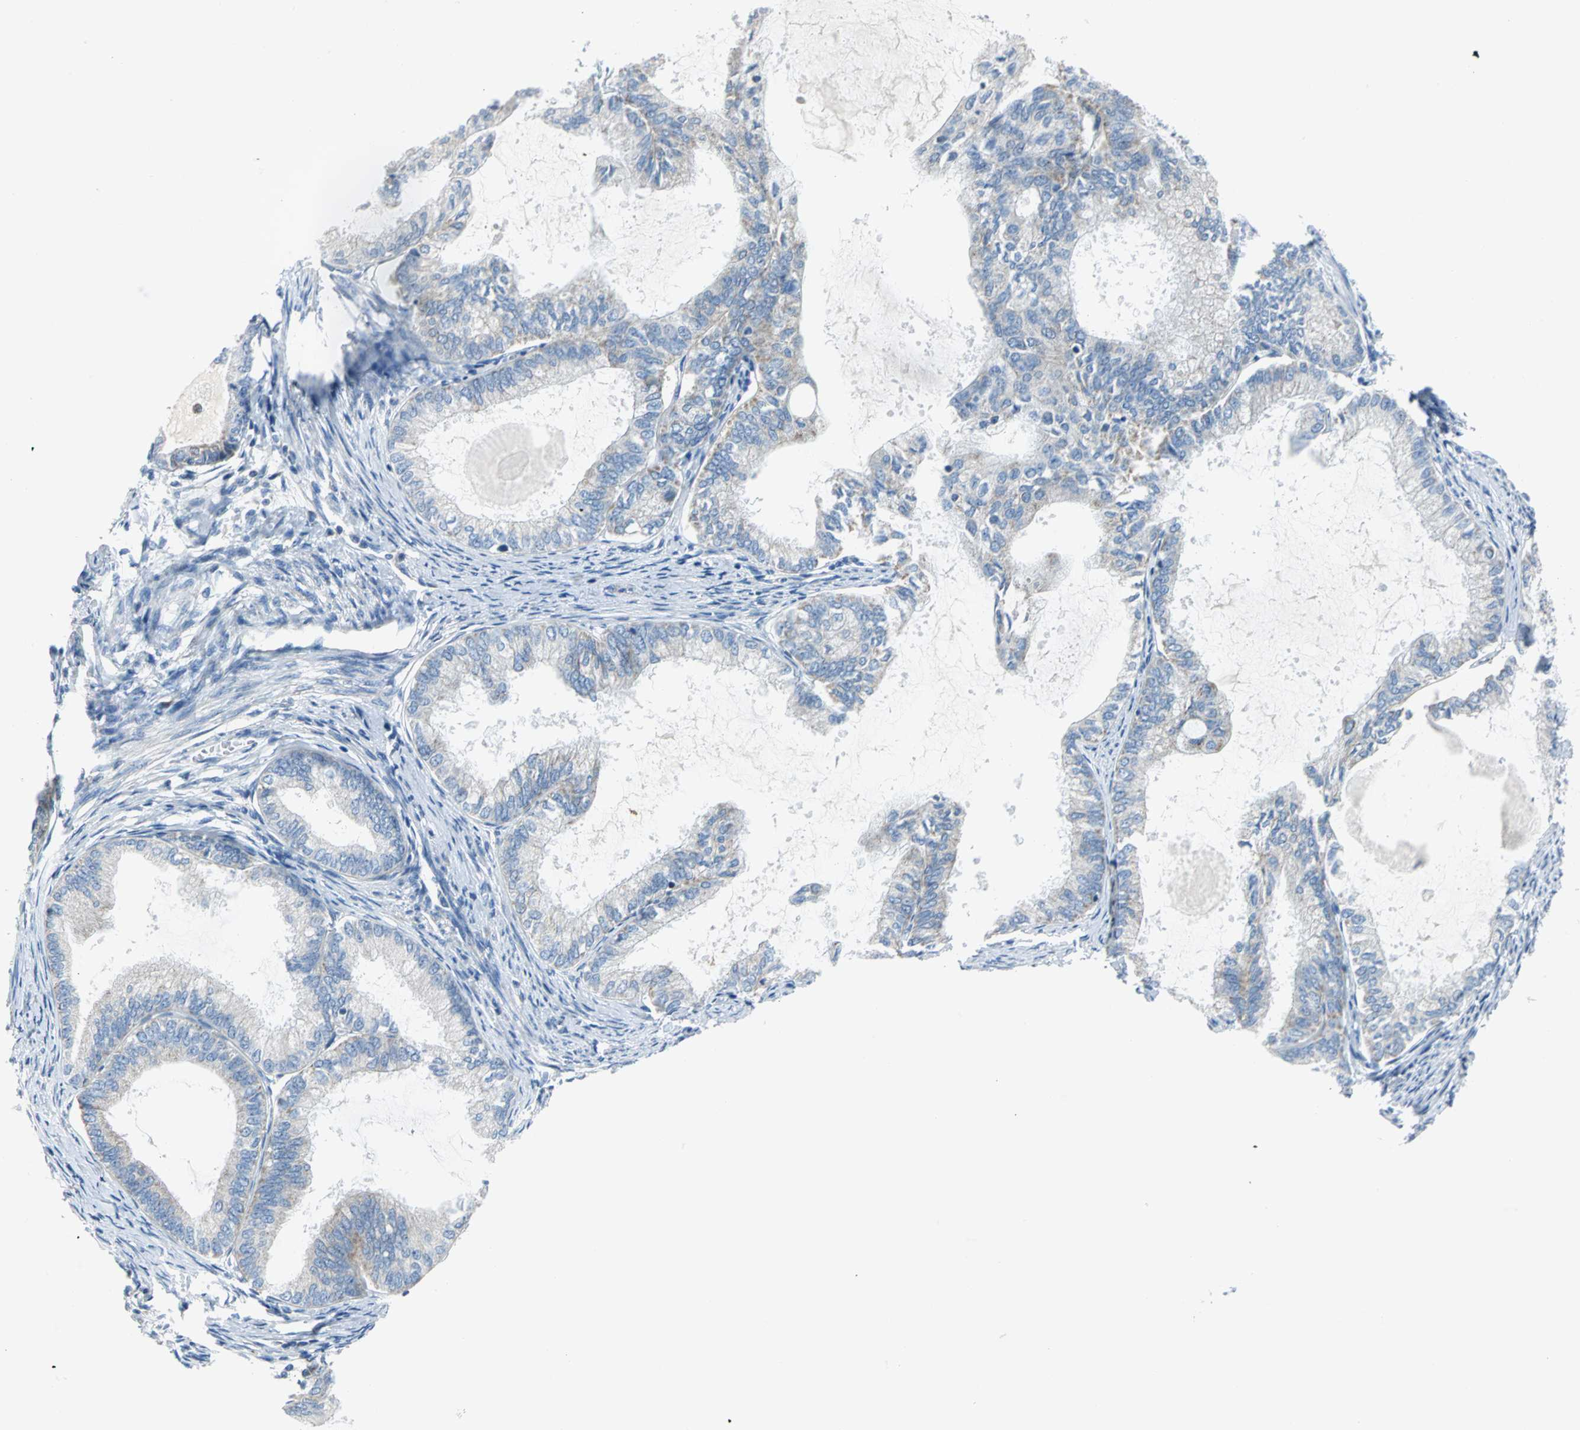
{"staining": {"intensity": "negative", "quantity": "none", "location": "none"}, "tissue": "endometrial cancer", "cell_type": "Tumor cells", "image_type": "cancer", "snomed": [{"axis": "morphology", "description": "Adenocarcinoma, NOS"}, {"axis": "topography", "description": "Endometrium"}], "caption": "Tumor cells show no significant protein positivity in adenocarcinoma (endometrial).", "gene": "ALOX15", "patient": {"sex": "female", "age": 86}}